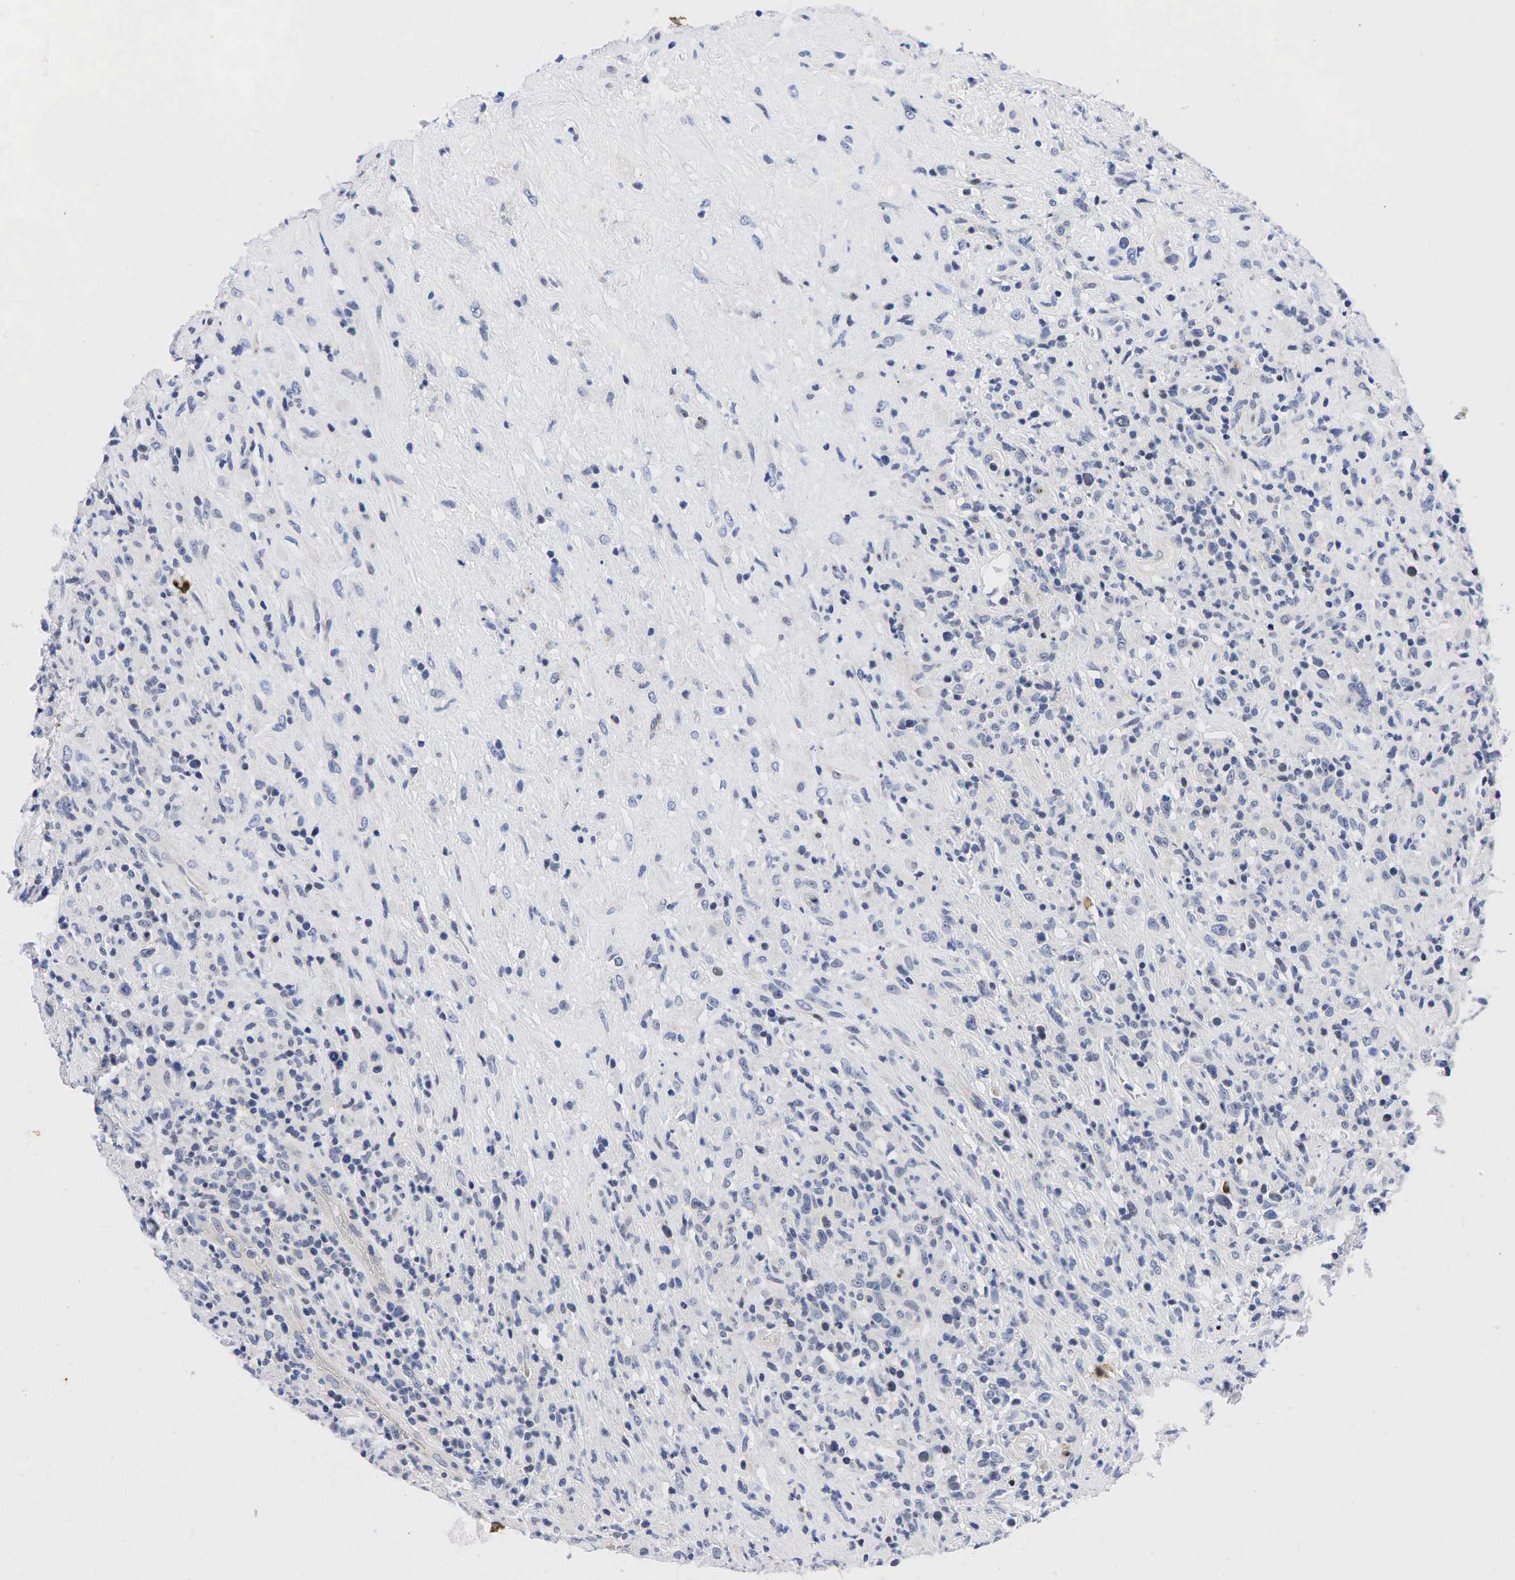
{"staining": {"intensity": "negative", "quantity": "none", "location": "none"}, "tissue": "lymphoma", "cell_type": "Tumor cells", "image_type": "cancer", "snomed": [{"axis": "morphology", "description": "Hodgkin's disease, NOS"}, {"axis": "topography", "description": "Lymph node"}], "caption": "This image is of lymphoma stained with immunohistochemistry to label a protein in brown with the nuclei are counter-stained blue. There is no positivity in tumor cells.", "gene": "PGR", "patient": {"sex": "male", "age": 46}}